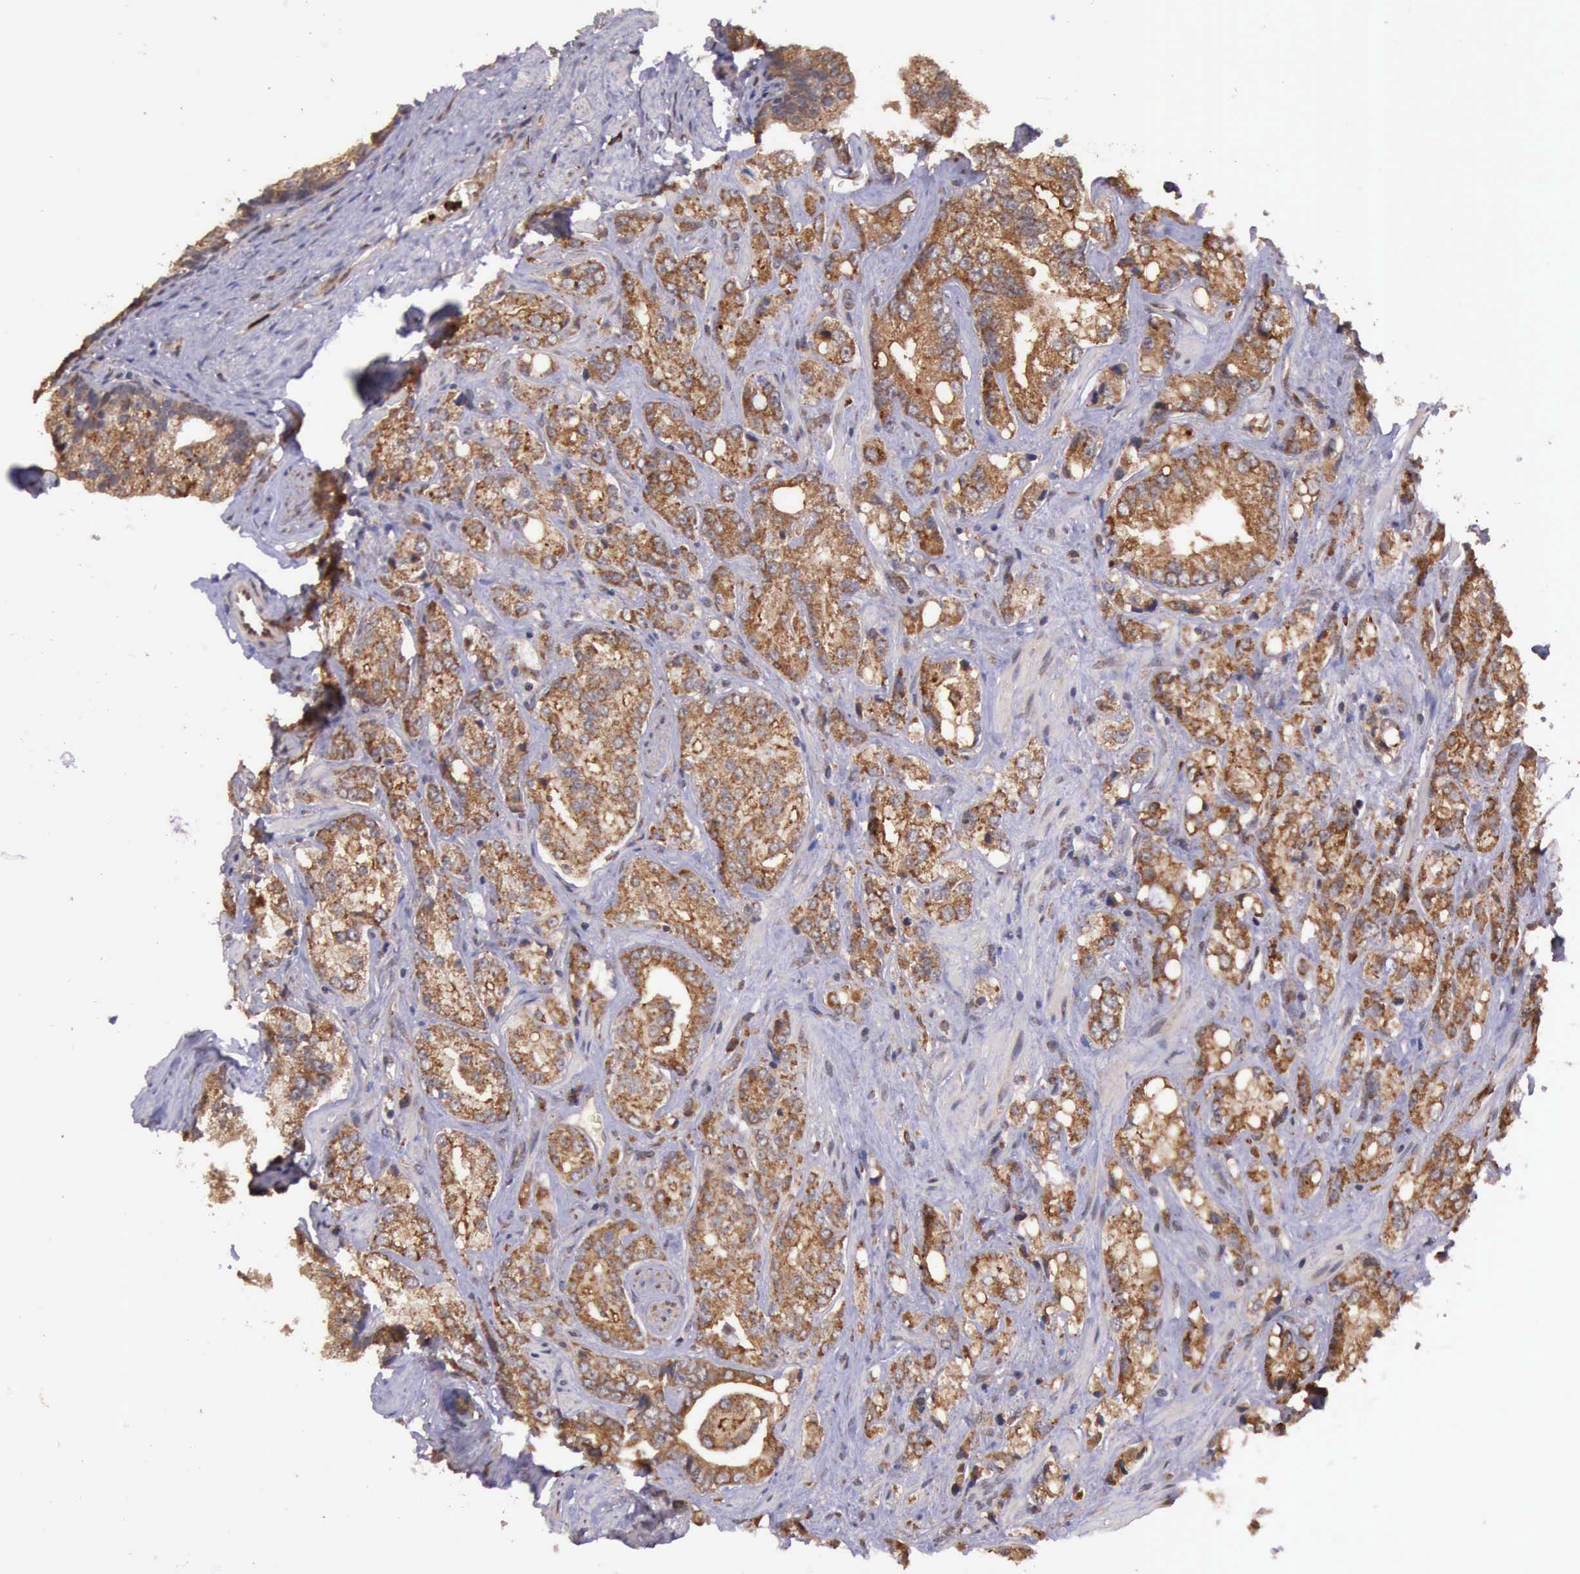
{"staining": {"intensity": "moderate", "quantity": ">75%", "location": "cytoplasmic/membranous"}, "tissue": "prostate cancer", "cell_type": "Tumor cells", "image_type": "cancer", "snomed": [{"axis": "morphology", "description": "Adenocarcinoma, High grade"}, {"axis": "topography", "description": "Prostate"}], "caption": "A brown stain labels moderate cytoplasmic/membranous positivity of a protein in prostate cancer (high-grade adenocarcinoma) tumor cells.", "gene": "ARMCX3", "patient": {"sex": "male", "age": 67}}